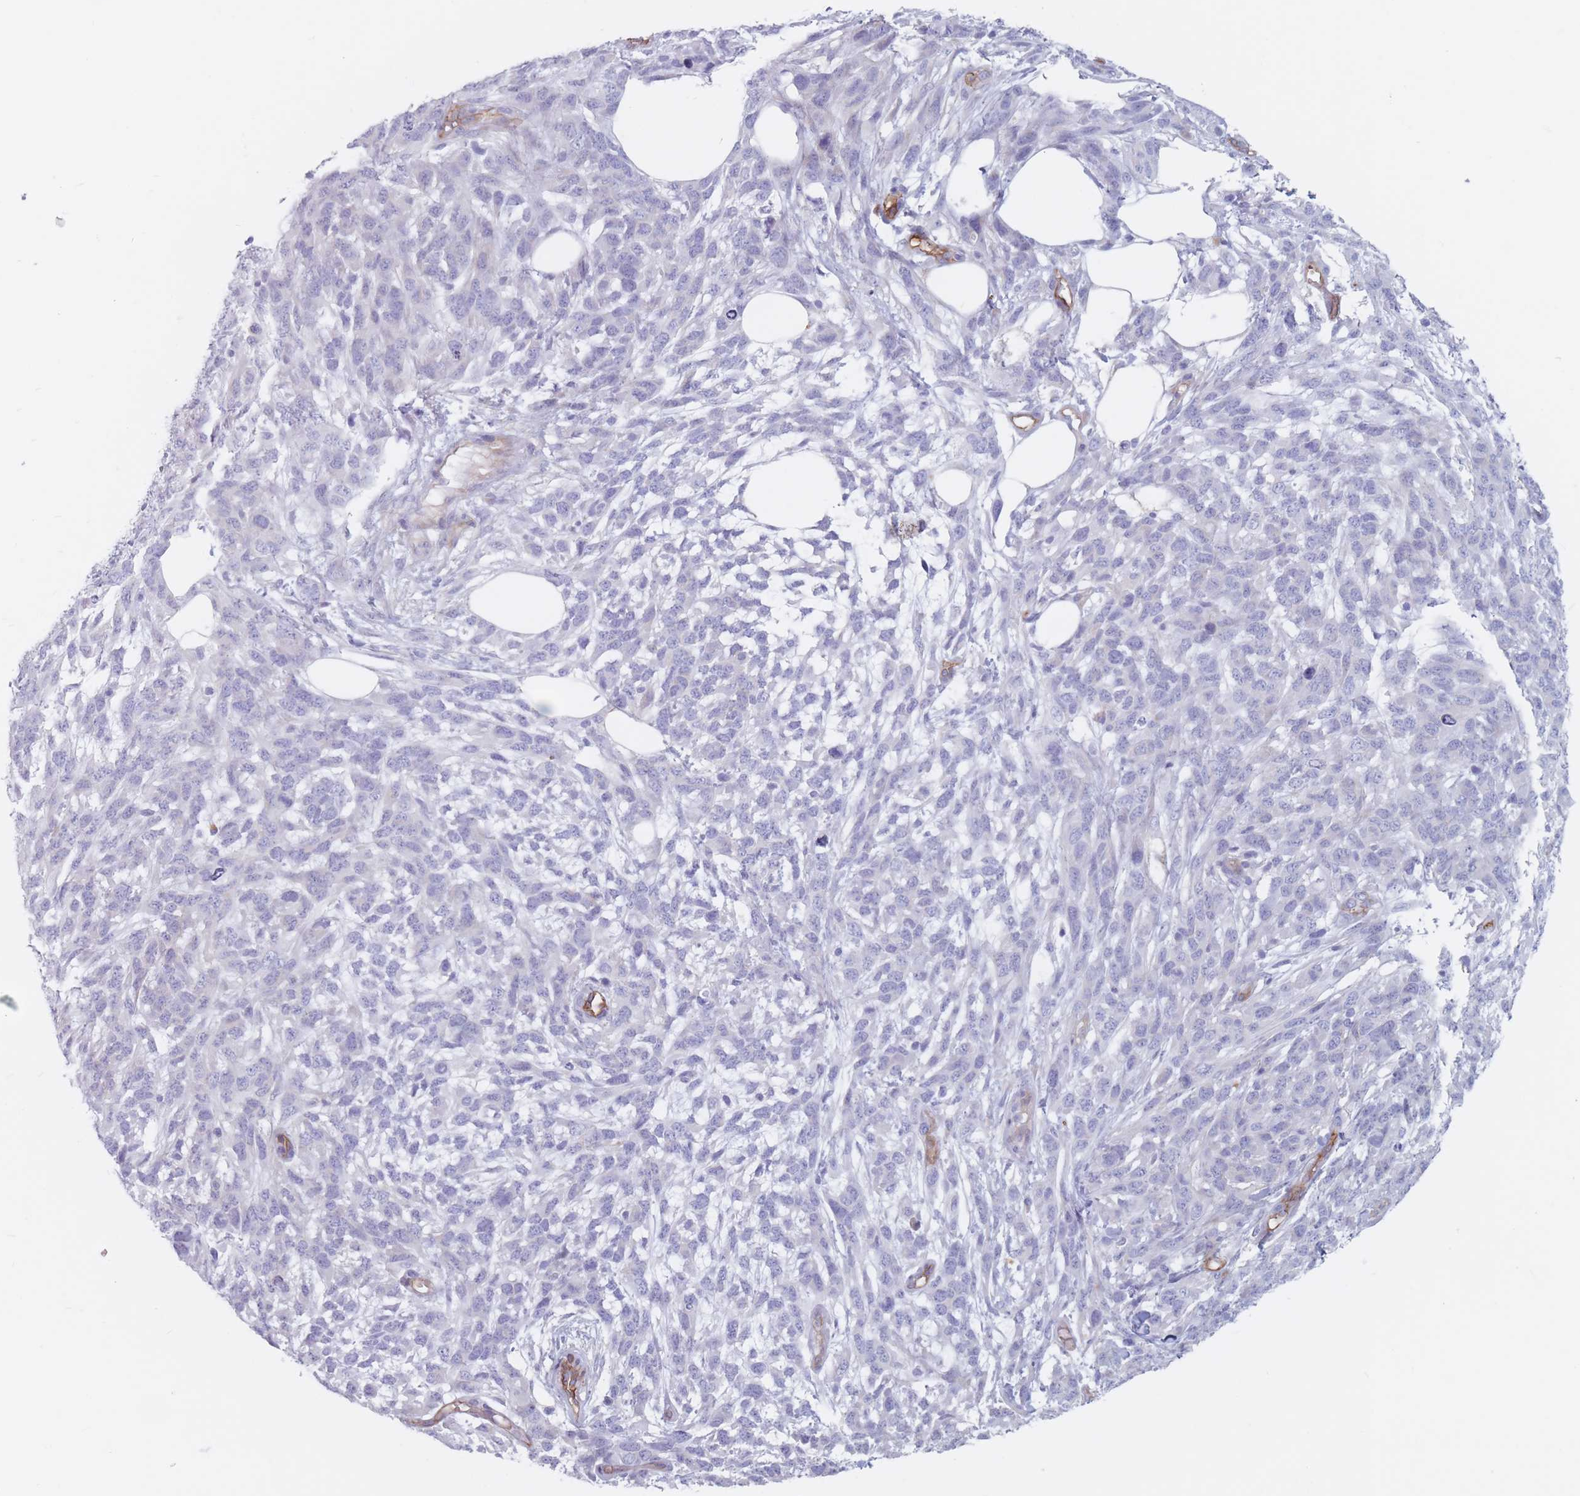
{"staining": {"intensity": "negative", "quantity": "none", "location": "none"}, "tissue": "melanoma", "cell_type": "Tumor cells", "image_type": "cancer", "snomed": [{"axis": "morphology", "description": "Normal morphology"}, {"axis": "morphology", "description": "Malignant melanoma, NOS"}, {"axis": "topography", "description": "Skin"}], "caption": "Immunohistochemical staining of human melanoma exhibits no significant positivity in tumor cells. (DAB (3,3'-diaminobenzidine) immunohistochemistry with hematoxylin counter stain).", "gene": "PLPP1", "patient": {"sex": "female", "age": 72}}